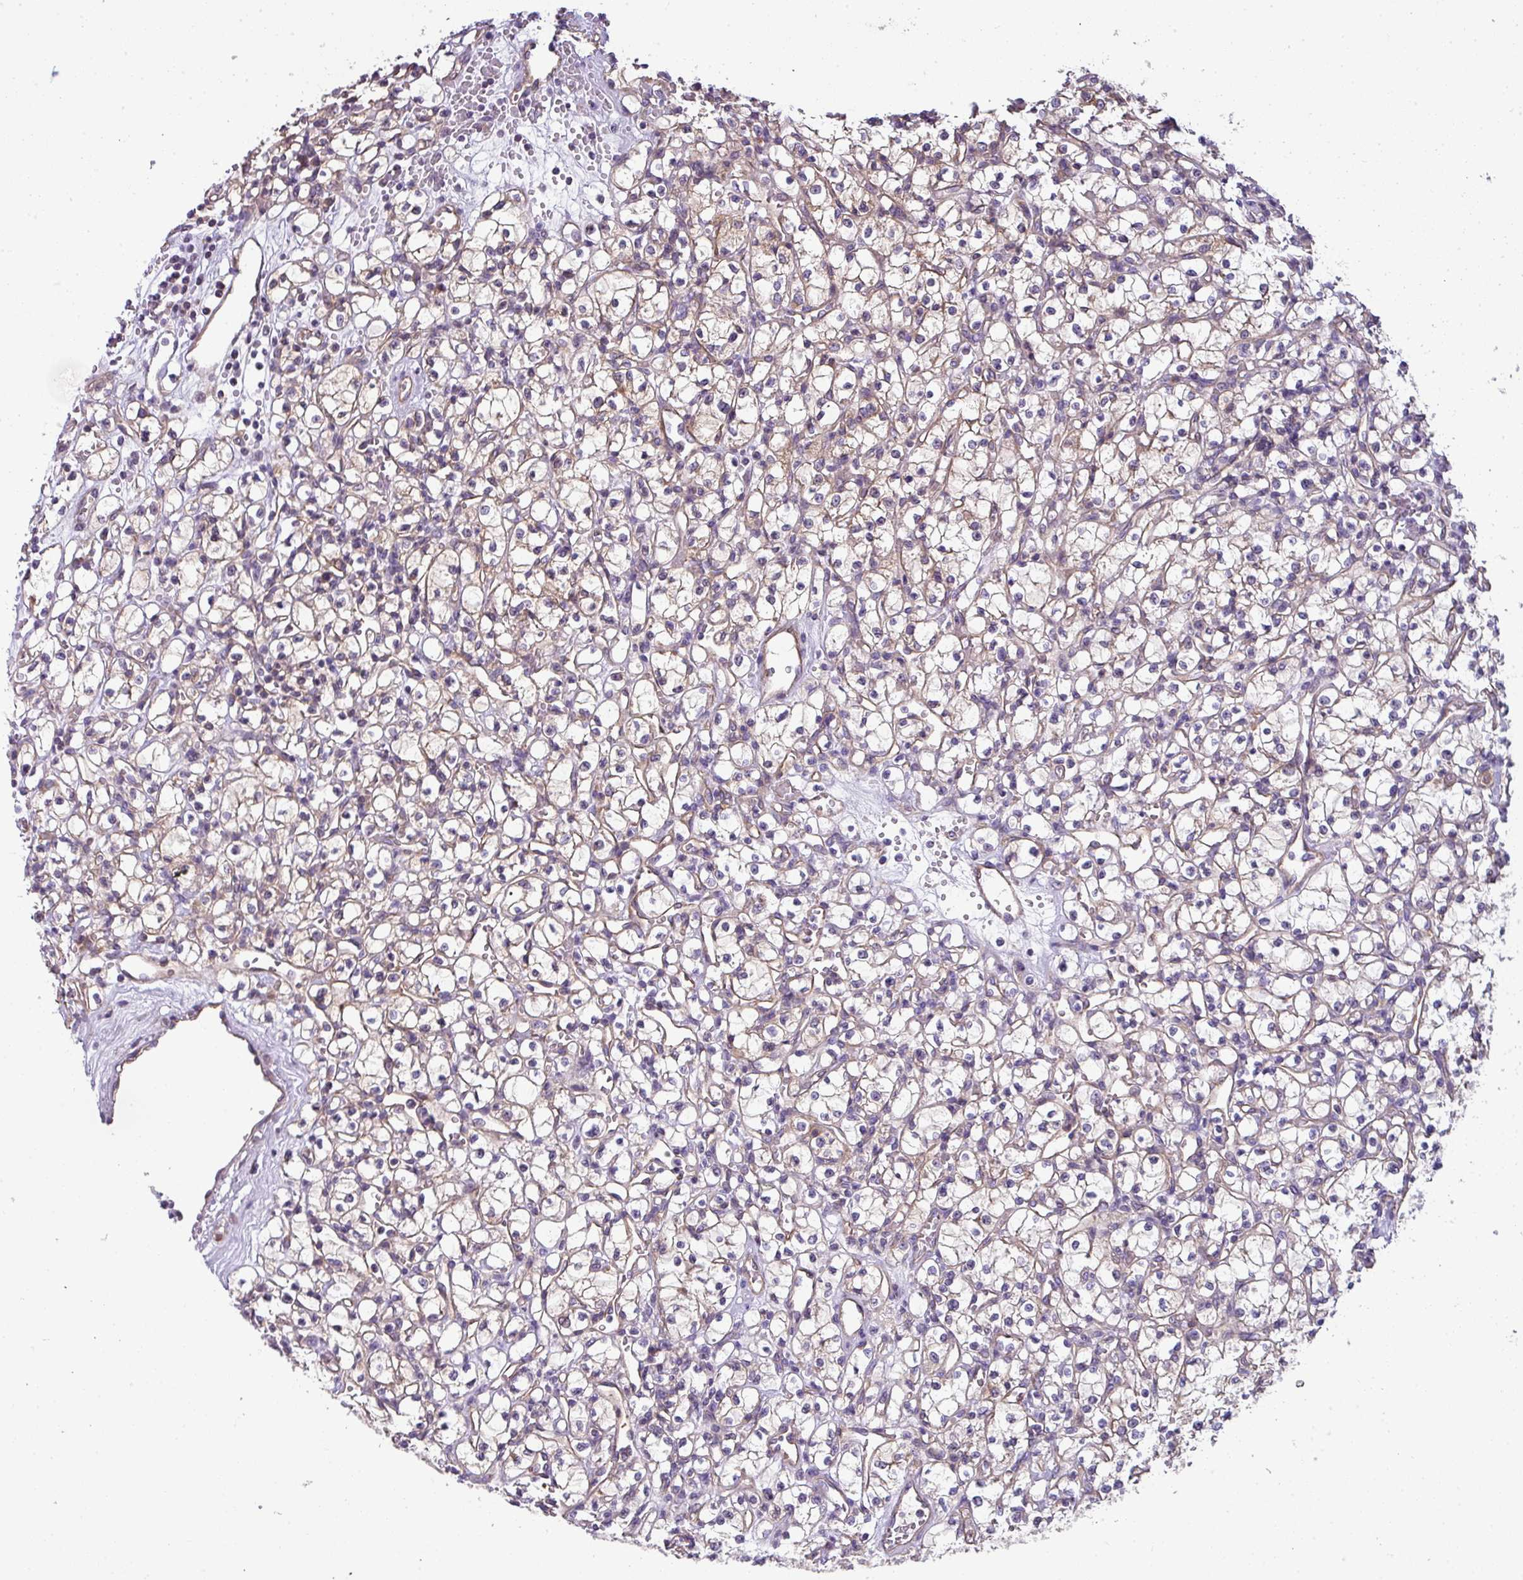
{"staining": {"intensity": "negative", "quantity": "none", "location": "none"}, "tissue": "renal cancer", "cell_type": "Tumor cells", "image_type": "cancer", "snomed": [{"axis": "morphology", "description": "Adenocarcinoma, NOS"}, {"axis": "topography", "description": "Kidney"}], "caption": "Immunohistochemistry of human renal cancer demonstrates no staining in tumor cells.", "gene": "PALS2", "patient": {"sex": "female", "age": 59}}